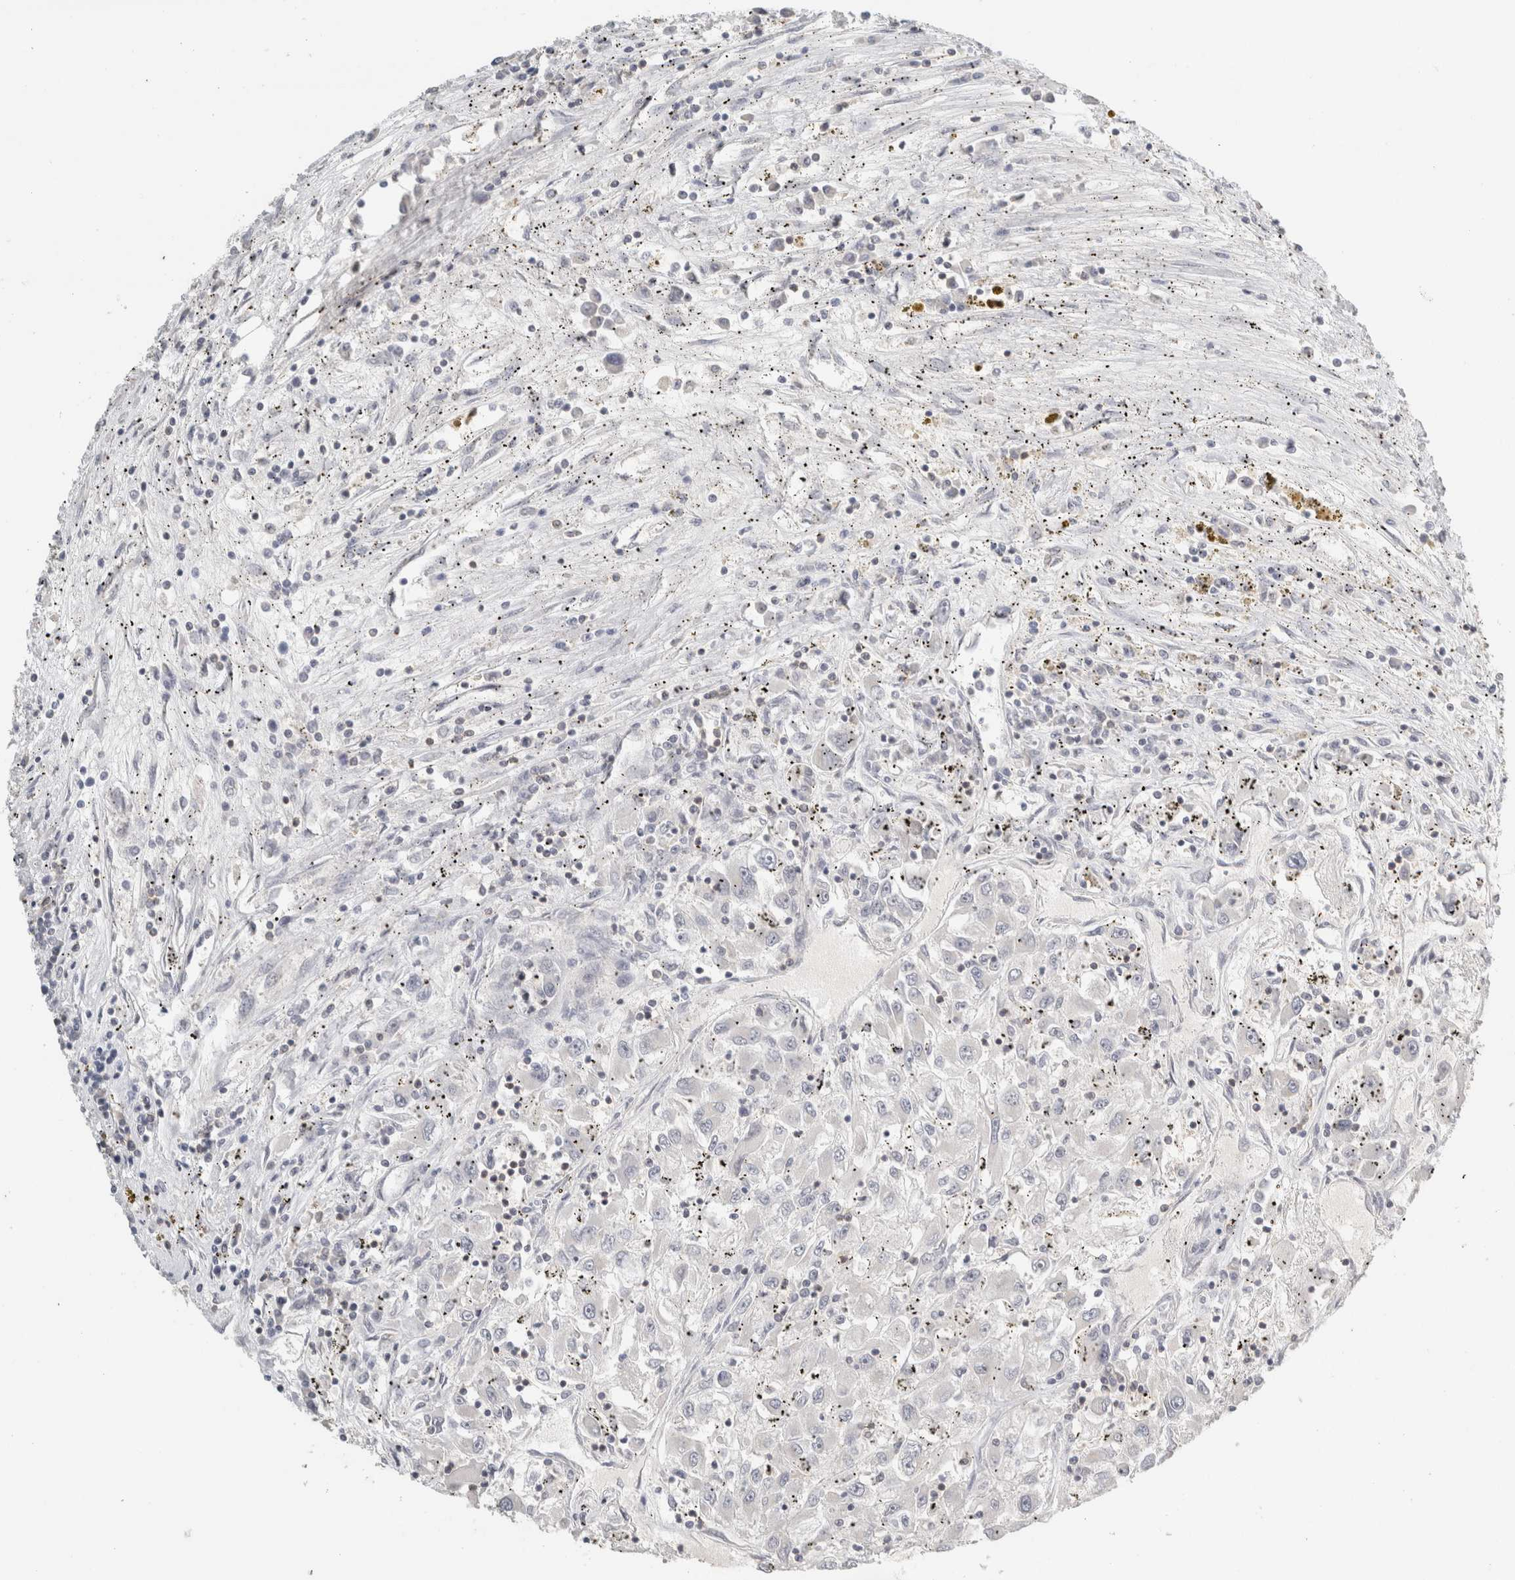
{"staining": {"intensity": "negative", "quantity": "none", "location": "none"}, "tissue": "renal cancer", "cell_type": "Tumor cells", "image_type": "cancer", "snomed": [{"axis": "morphology", "description": "Adenocarcinoma, NOS"}, {"axis": "topography", "description": "Kidney"}], "caption": "IHC of human renal adenocarcinoma reveals no staining in tumor cells.", "gene": "TRAT1", "patient": {"sex": "female", "age": 52}}